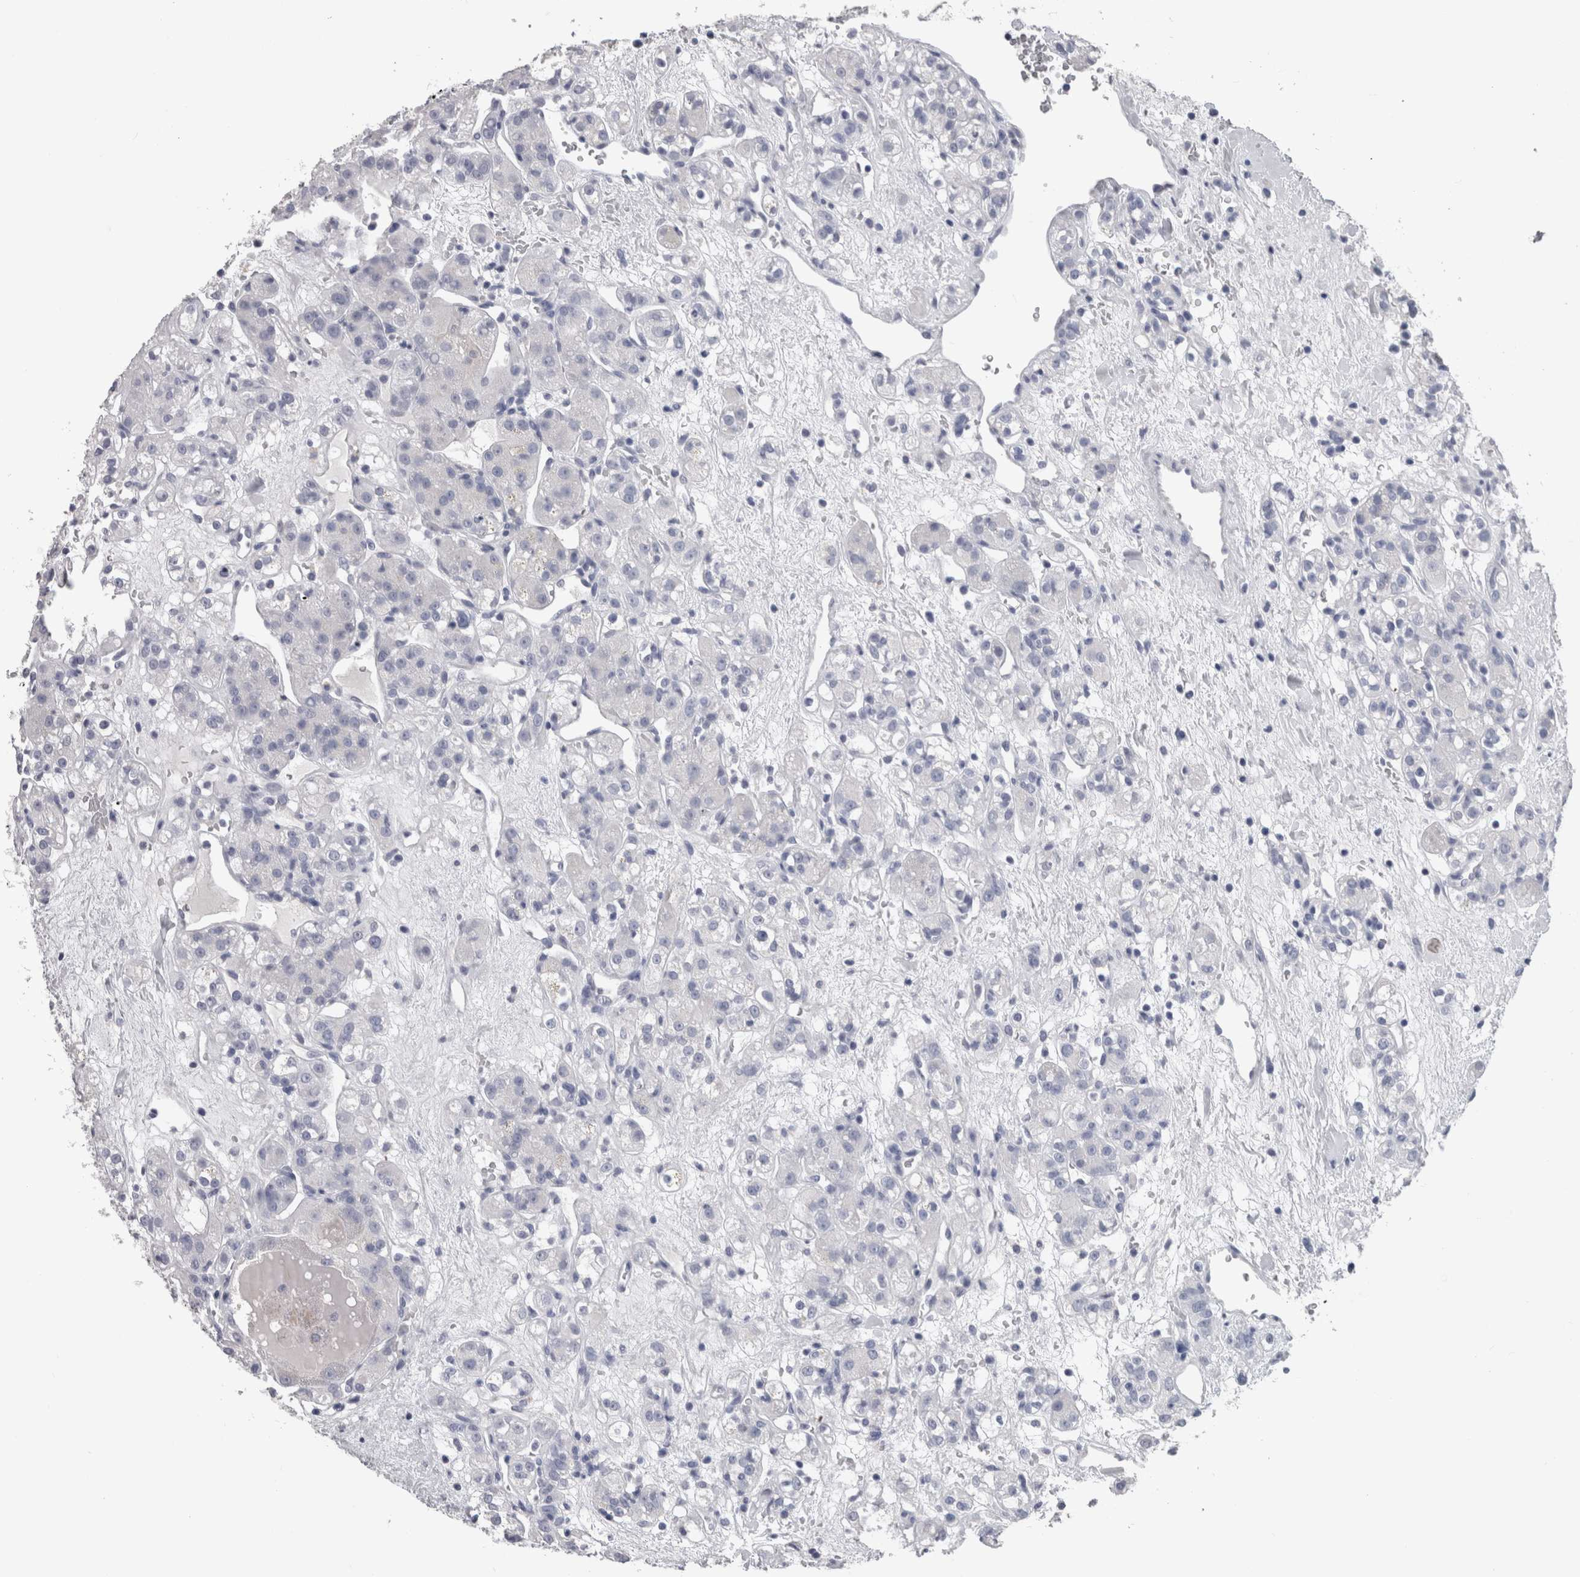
{"staining": {"intensity": "negative", "quantity": "none", "location": "none"}, "tissue": "renal cancer", "cell_type": "Tumor cells", "image_type": "cancer", "snomed": [{"axis": "morphology", "description": "Normal tissue, NOS"}, {"axis": "morphology", "description": "Adenocarcinoma, NOS"}, {"axis": "topography", "description": "Kidney"}], "caption": "Renal adenocarcinoma was stained to show a protein in brown. There is no significant positivity in tumor cells.", "gene": "CA8", "patient": {"sex": "male", "age": 61}}